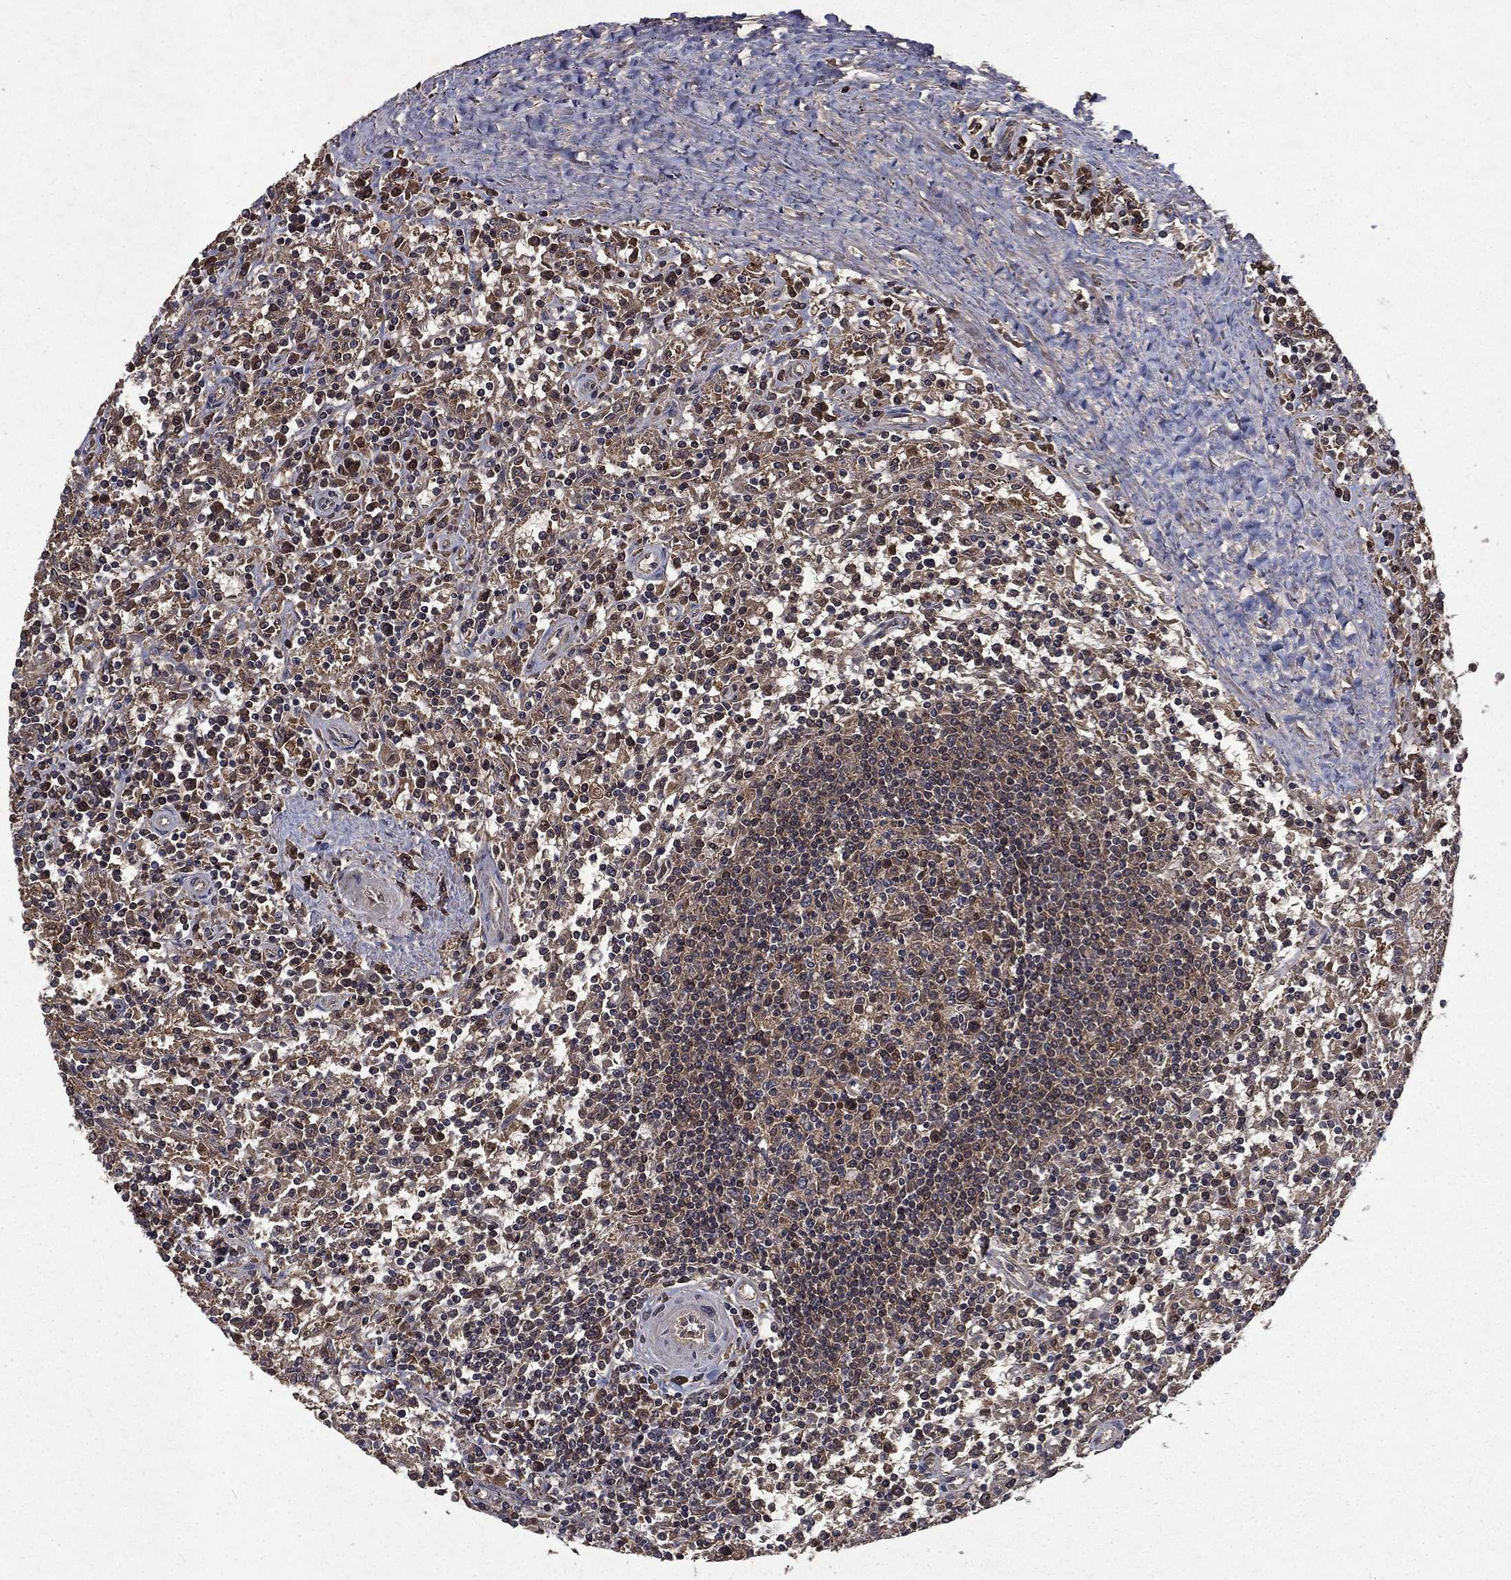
{"staining": {"intensity": "negative", "quantity": "none", "location": "none"}, "tissue": "lymphoma", "cell_type": "Tumor cells", "image_type": "cancer", "snomed": [{"axis": "morphology", "description": "Malignant lymphoma, non-Hodgkin's type, Low grade"}, {"axis": "topography", "description": "Spleen"}], "caption": "Immunohistochemistry histopathology image of neoplastic tissue: human lymphoma stained with DAB (3,3'-diaminobenzidine) demonstrates no significant protein positivity in tumor cells.", "gene": "FGD1", "patient": {"sex": "male", "age": 62}}